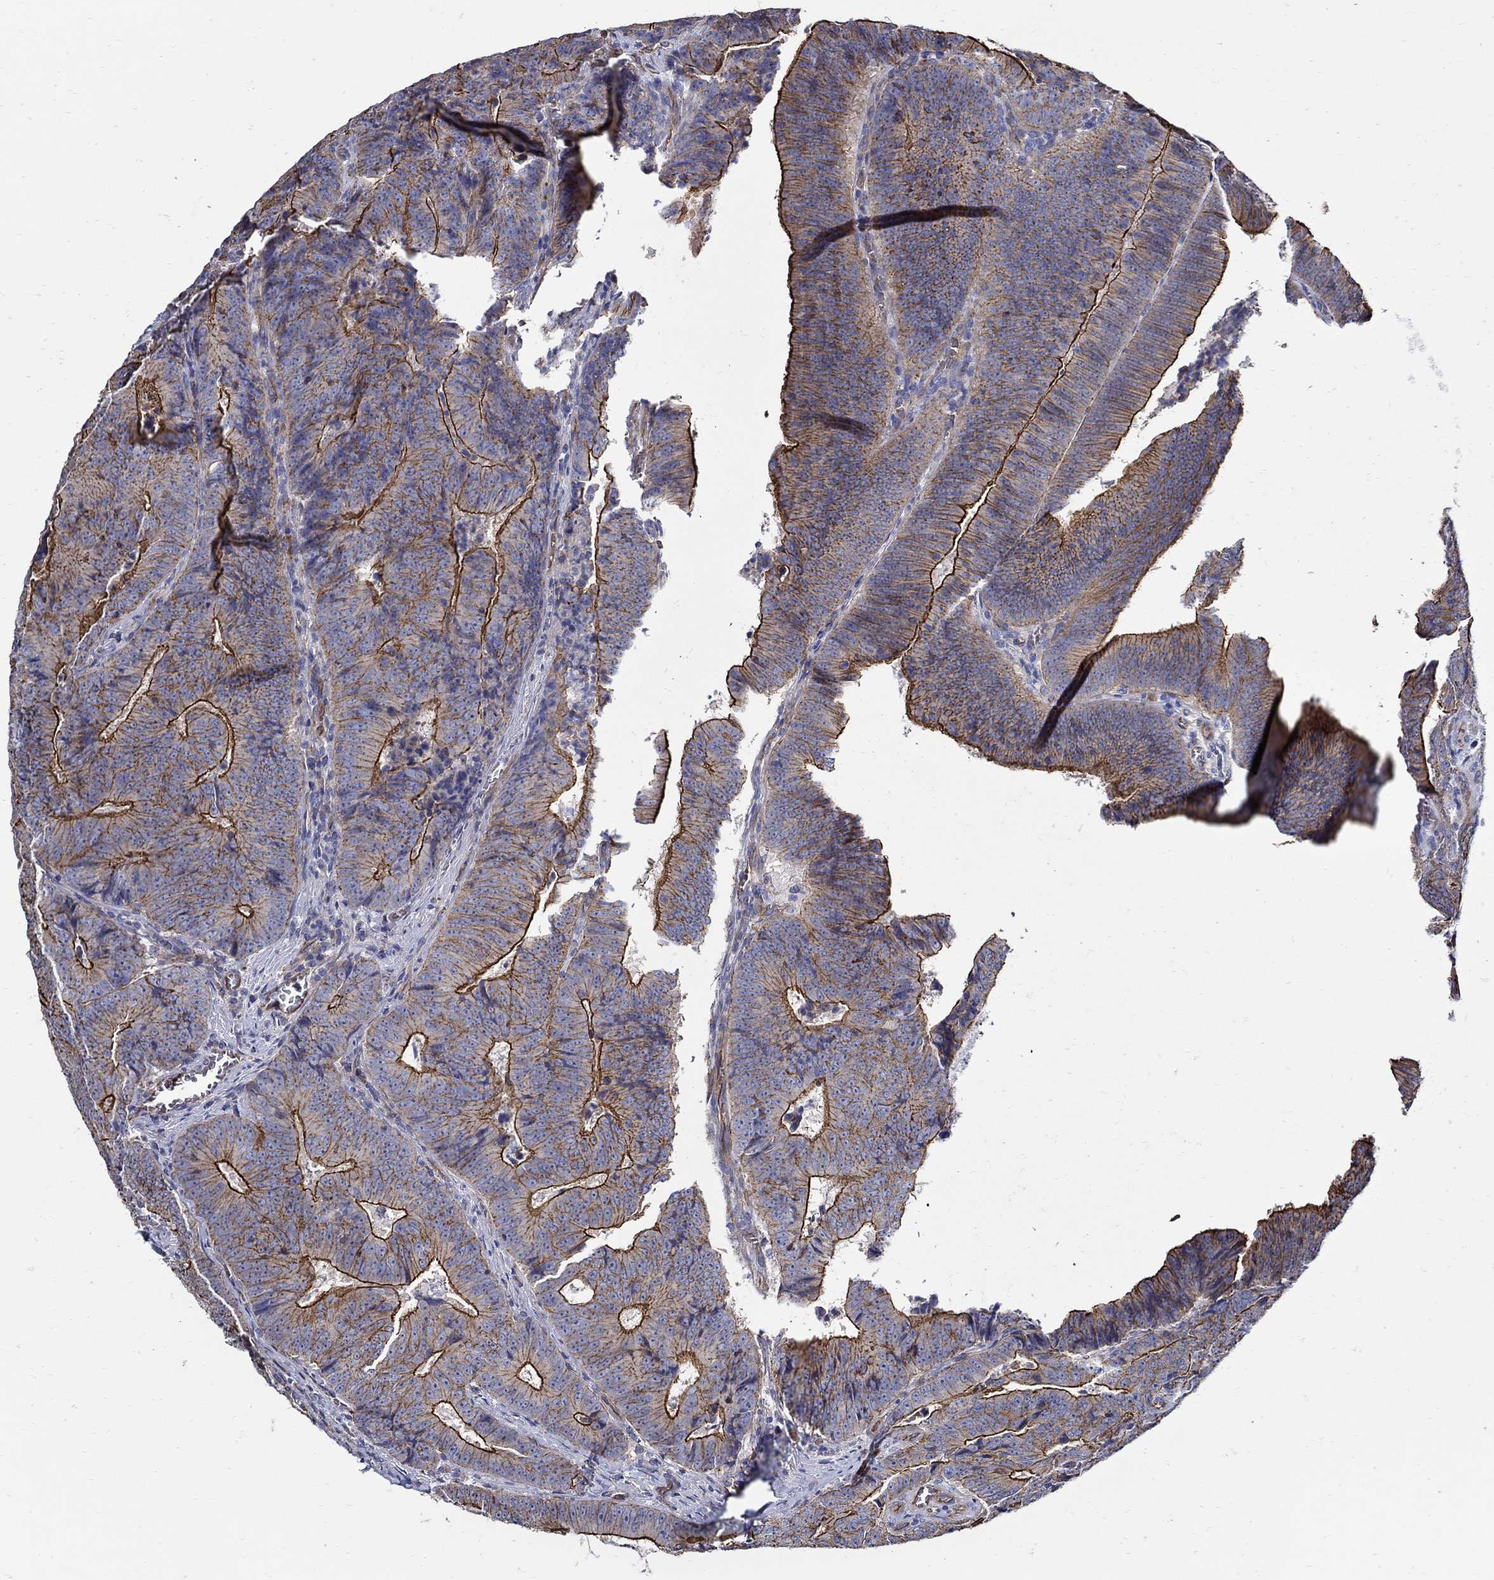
{"staining": {"intensity": "strong", "quantity": ">75%", "location": "cytoplasmic/membranous"}, "tissue": "colorectal cancer", "cell_type": "Tumor cells", "image_type": "cancer", "snomed": [{"axis": "morphology", "description": "Adenocarcinoma, NOS"}, {"axis": "topography", "description": "Colon"}], "caption": "The image displays a brown stain indicating the presence of a protein in the cytoplasmic/membranous of tumor cells in adenocarcinoma (colorectal).", "gene": "APBB3", "patient": {"sex": "female", "age": 82}}